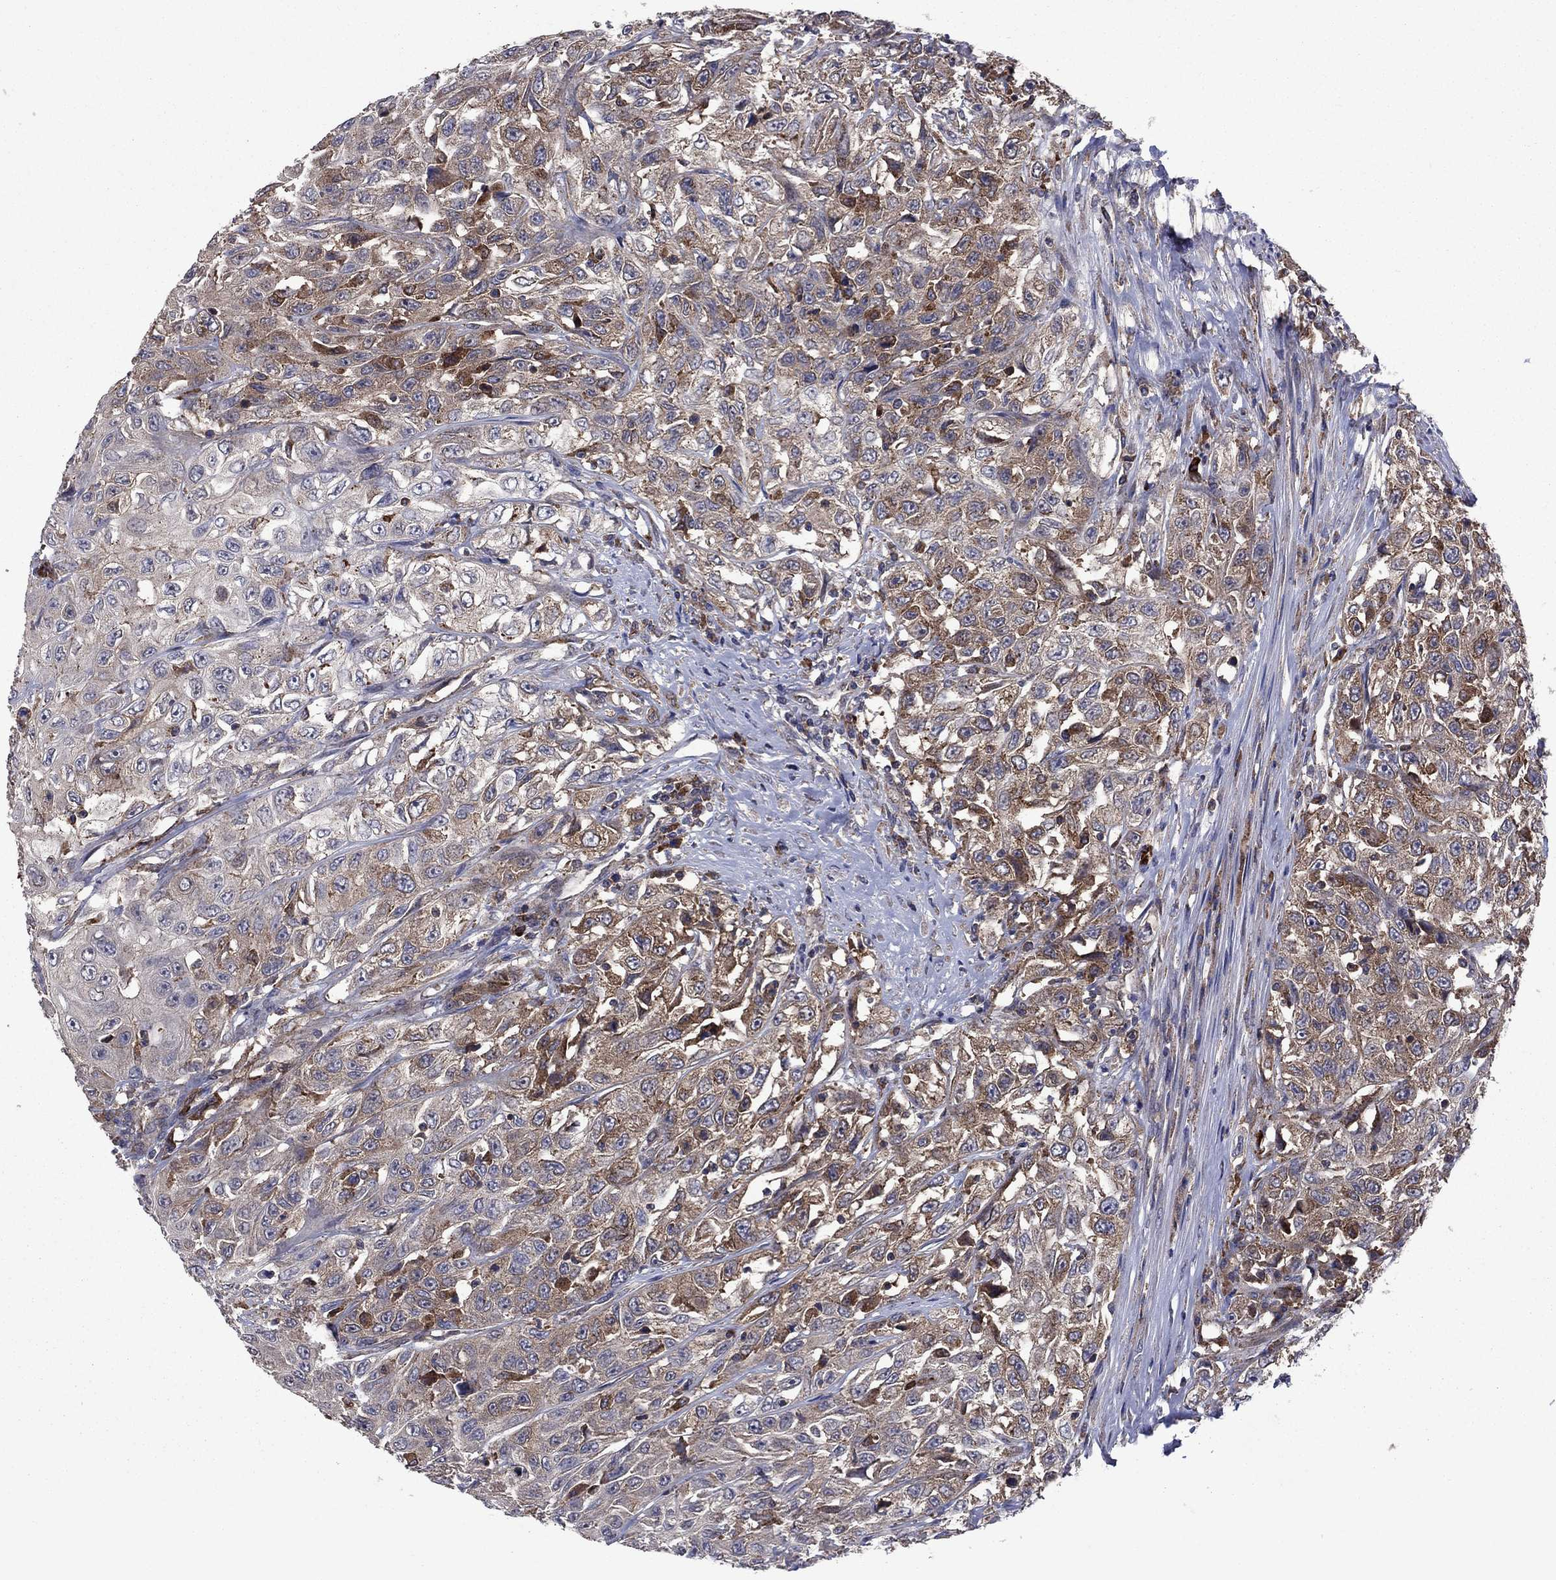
{"staining": {"intensity": "moderate", "quantity": "25%-75%", "location": "cytoplasmic/membranous"}, "tissue": "urothelial cancer", "cell_type": "Tumor cells", "image_type": "cancer", "snomed": [{"axis": "morphology", "description": "Urothelial carcinoma, High grade"}, {"axis": "topography", "description": "Urinary bladder"}], "caption": "Brown immunohistochemical staining in high-grade urothelial carcinoma reveals moderate cytoplasmic/membranous expression in approximately 25%-75% of tumor cells.", "gene": "MEA1", "patient": {"sex": "female", "age": 56}}